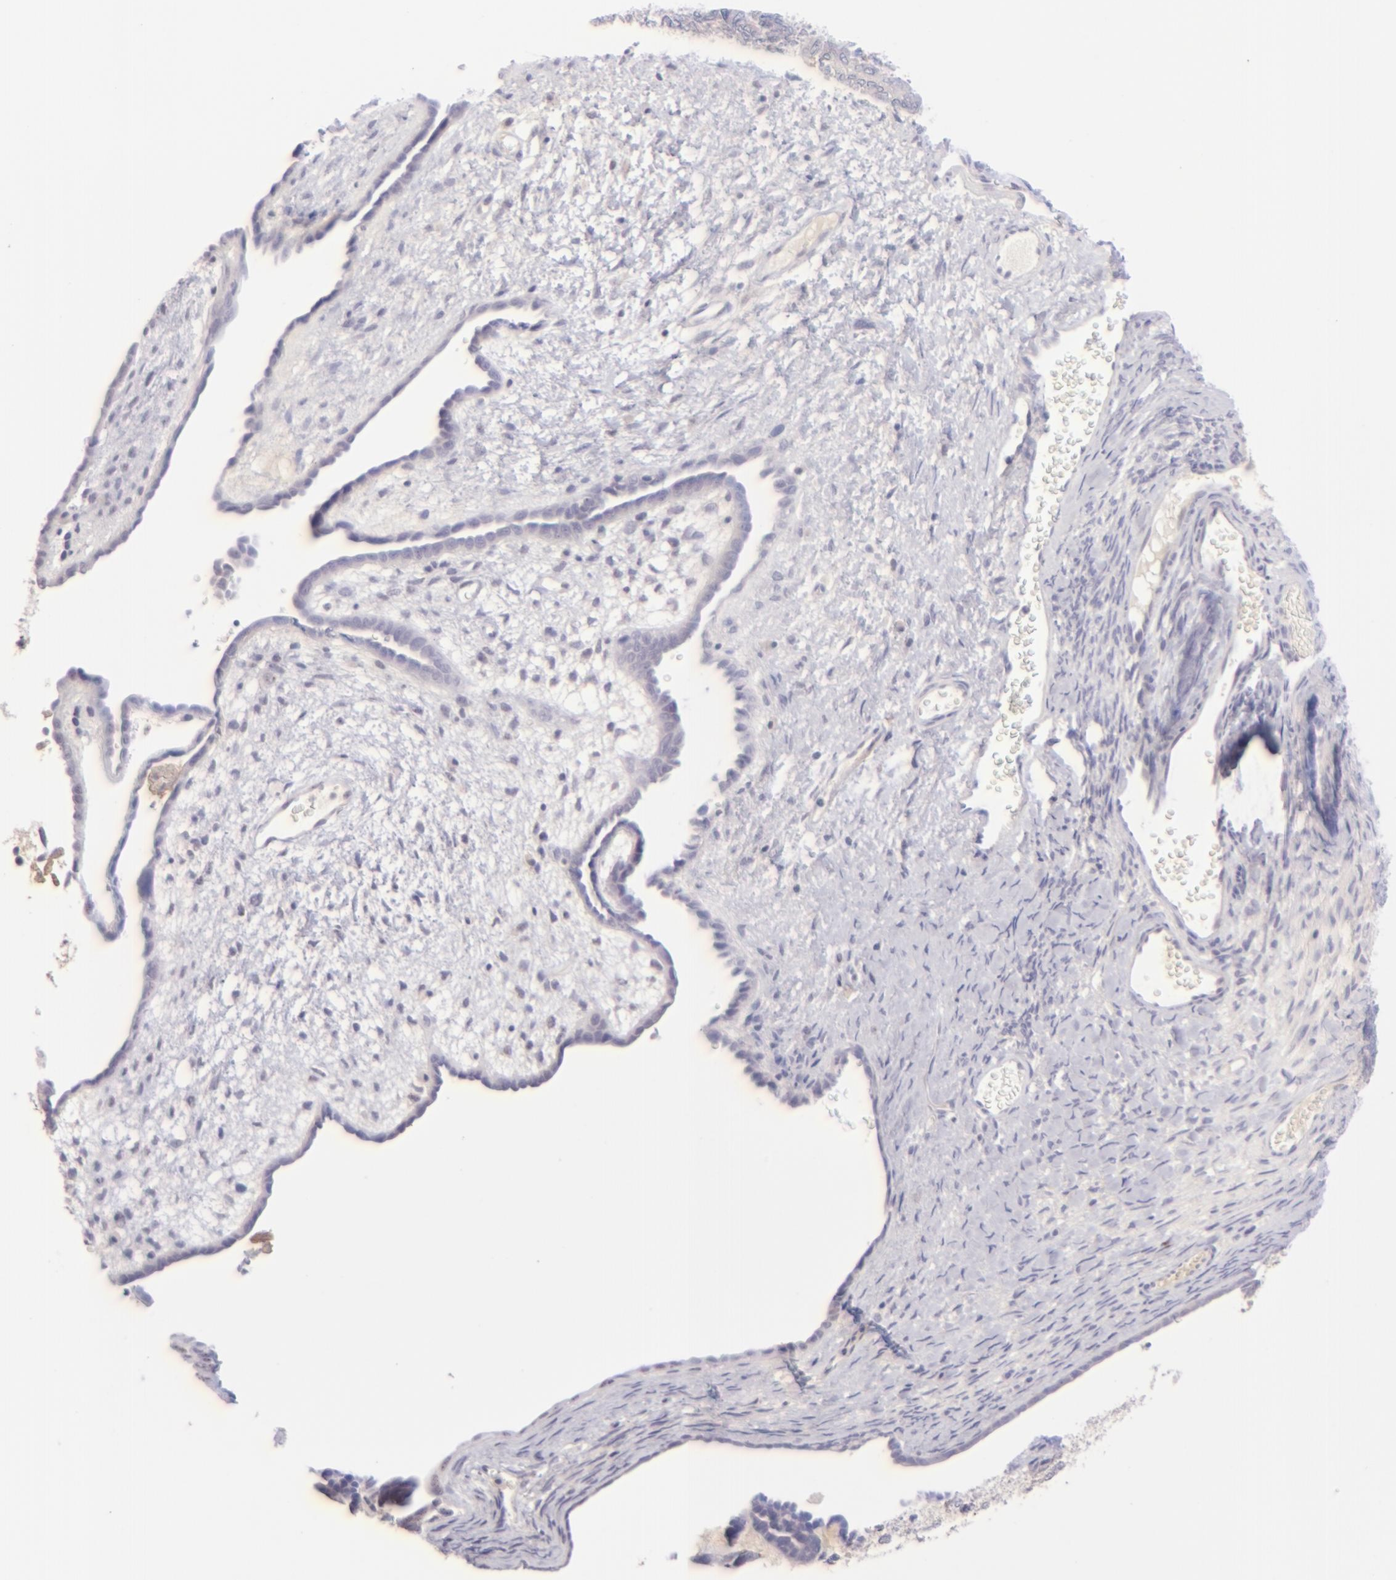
{"staining": {"intensity": "negative", "quantity": "none", "location": "none"}, "tissue": "endometrial cancer", "cell_type": "Tumor cells", "image_type": "cancer", "snomed": [{"axis": "morphology", "description": "Neoplasm, malignant, NOS"}, {"axis": "topography", "description": "Endometrium"}], "caption": "Tumor cells are negative for protein expression in human endometrial cancer.", "gene": "MAGEA1", "patient": {"sex": "female", "age": 74}}